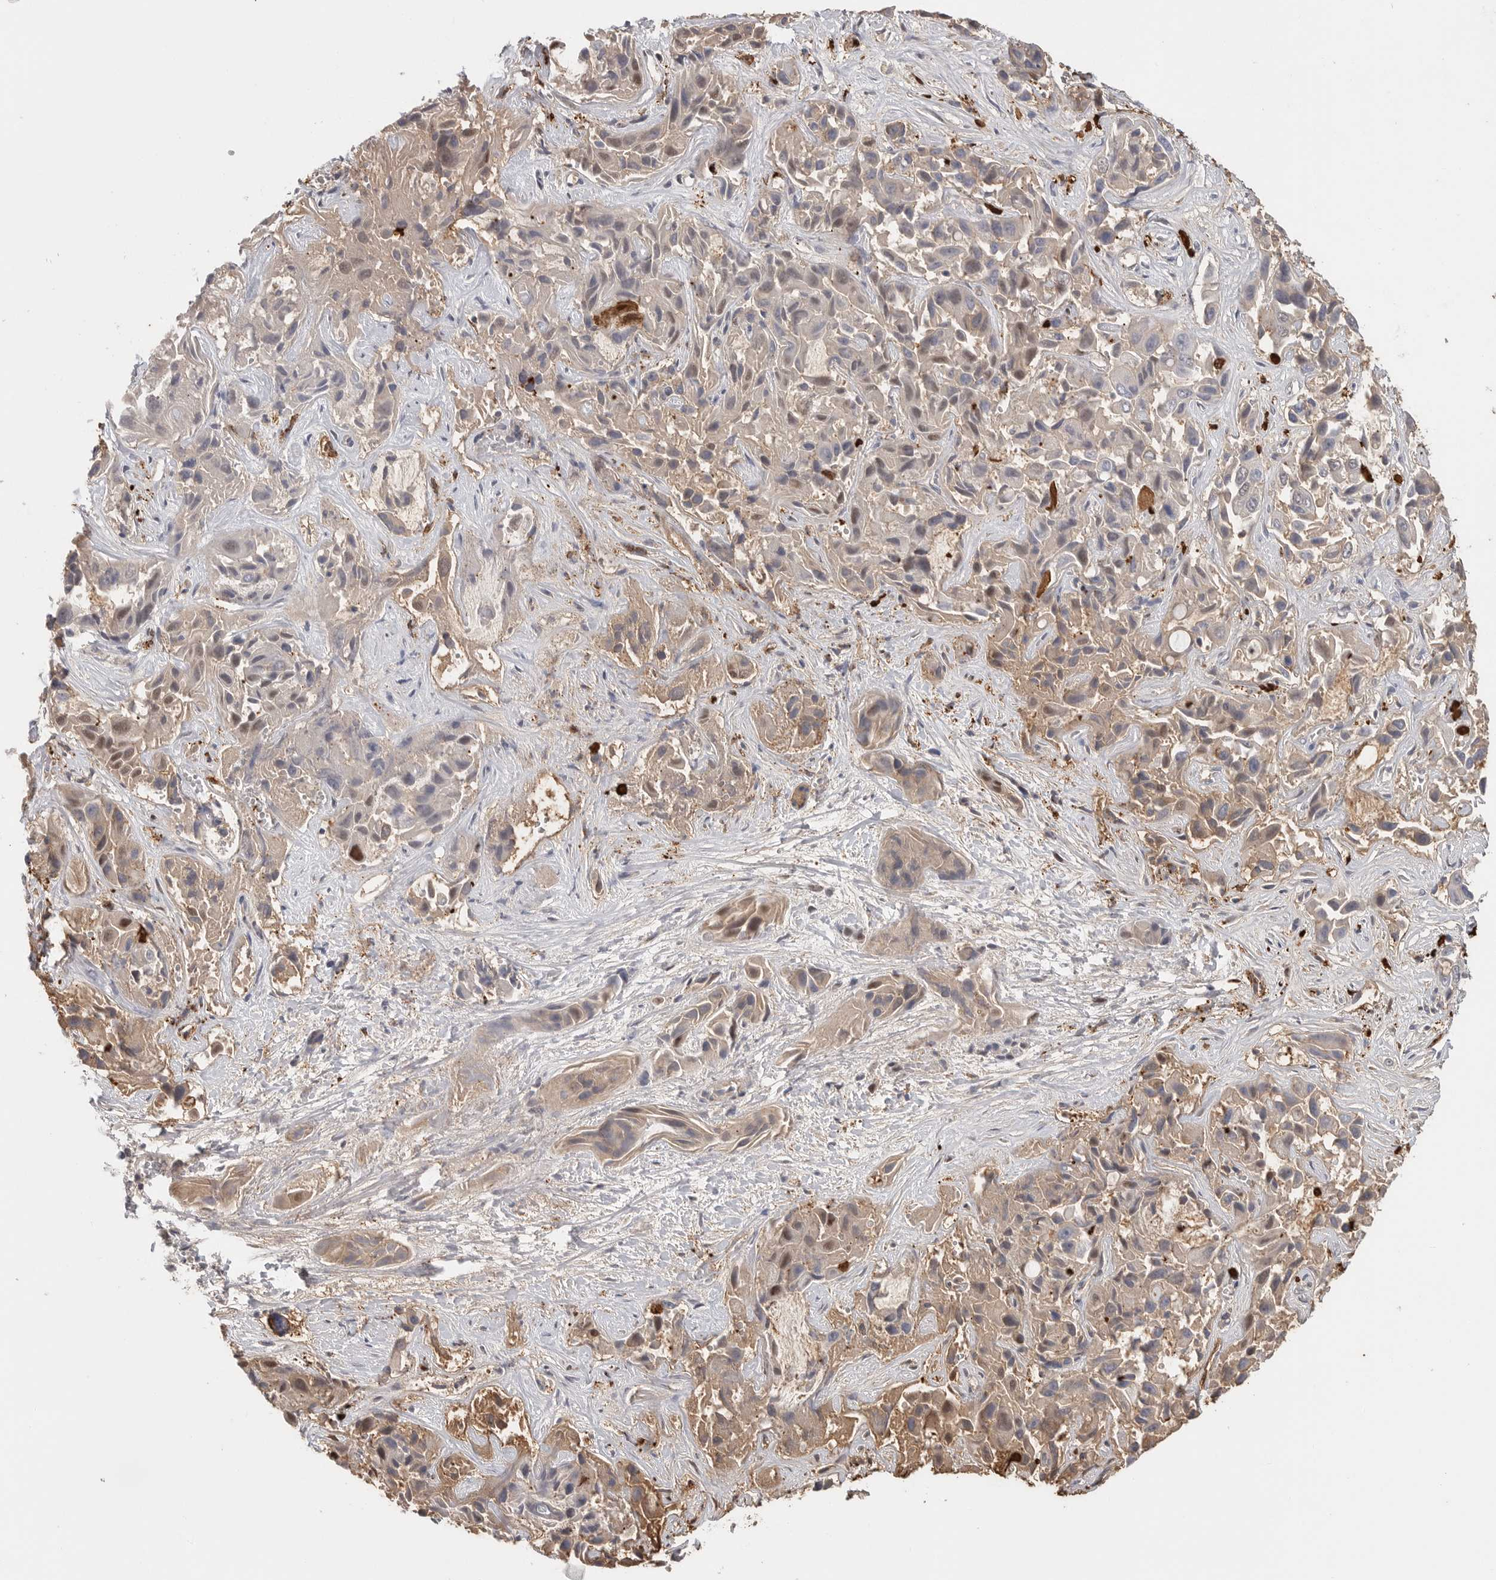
{"staining": {"intensity": "moderate", "quantity": "<25%", "location": "nuclear"}, "tissue": "liver cancer", "cell_type": "Tumor cells", "image_type": "cancer", "snomed": [{"axis": "morphology", "description": "Cholangiocarcinoma"}, {"axis": "topography", "description": "Liver"}], "caption": "There is low levels of moderate nuclear expression in tumor cells of liver cholangiocarcinoma, as demonstrated by immunohistochemical staining (brown color).", "gene": "CYB561D1", "patient": {"sex": "female", "age": 52}}